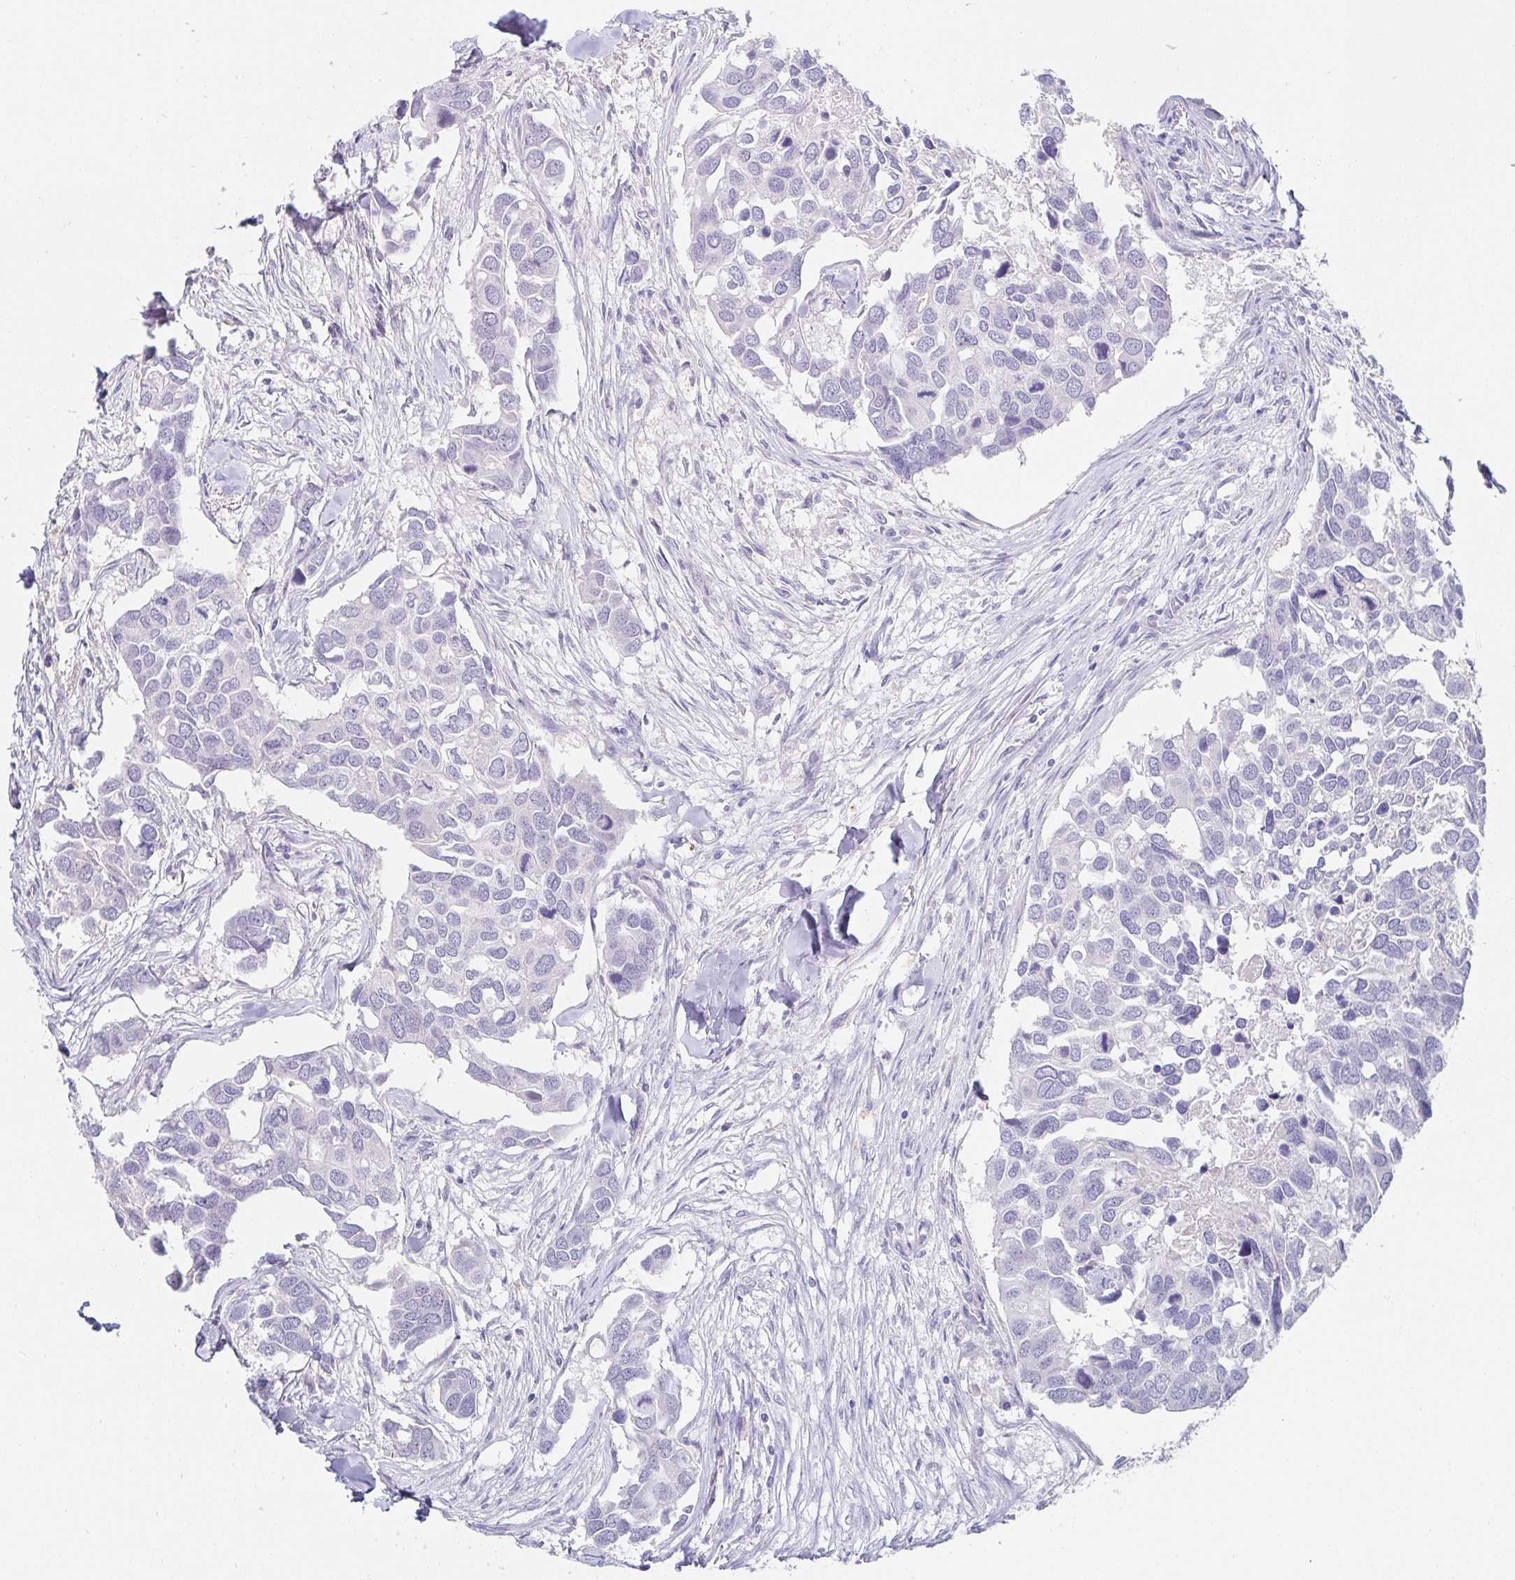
{"staining": {"intensity": "negative", "quantity": "none", "location": "none"}, "tissue": "breast cancer", "cell_type": "Tumor cells", "image_type": "cancer", "snomed": [{"axis": "morphology", "description": "Duct carcinoma"}, {"axis": "topography", "description": "Breast"}], "caption": "DAB immunohistochemical staining of breast cancer (infiltrating ductal carcinoma) displays no significant expression in tumor cells.", "gene": "PDX1", "patient": {"sex": "female", "age": 83}}